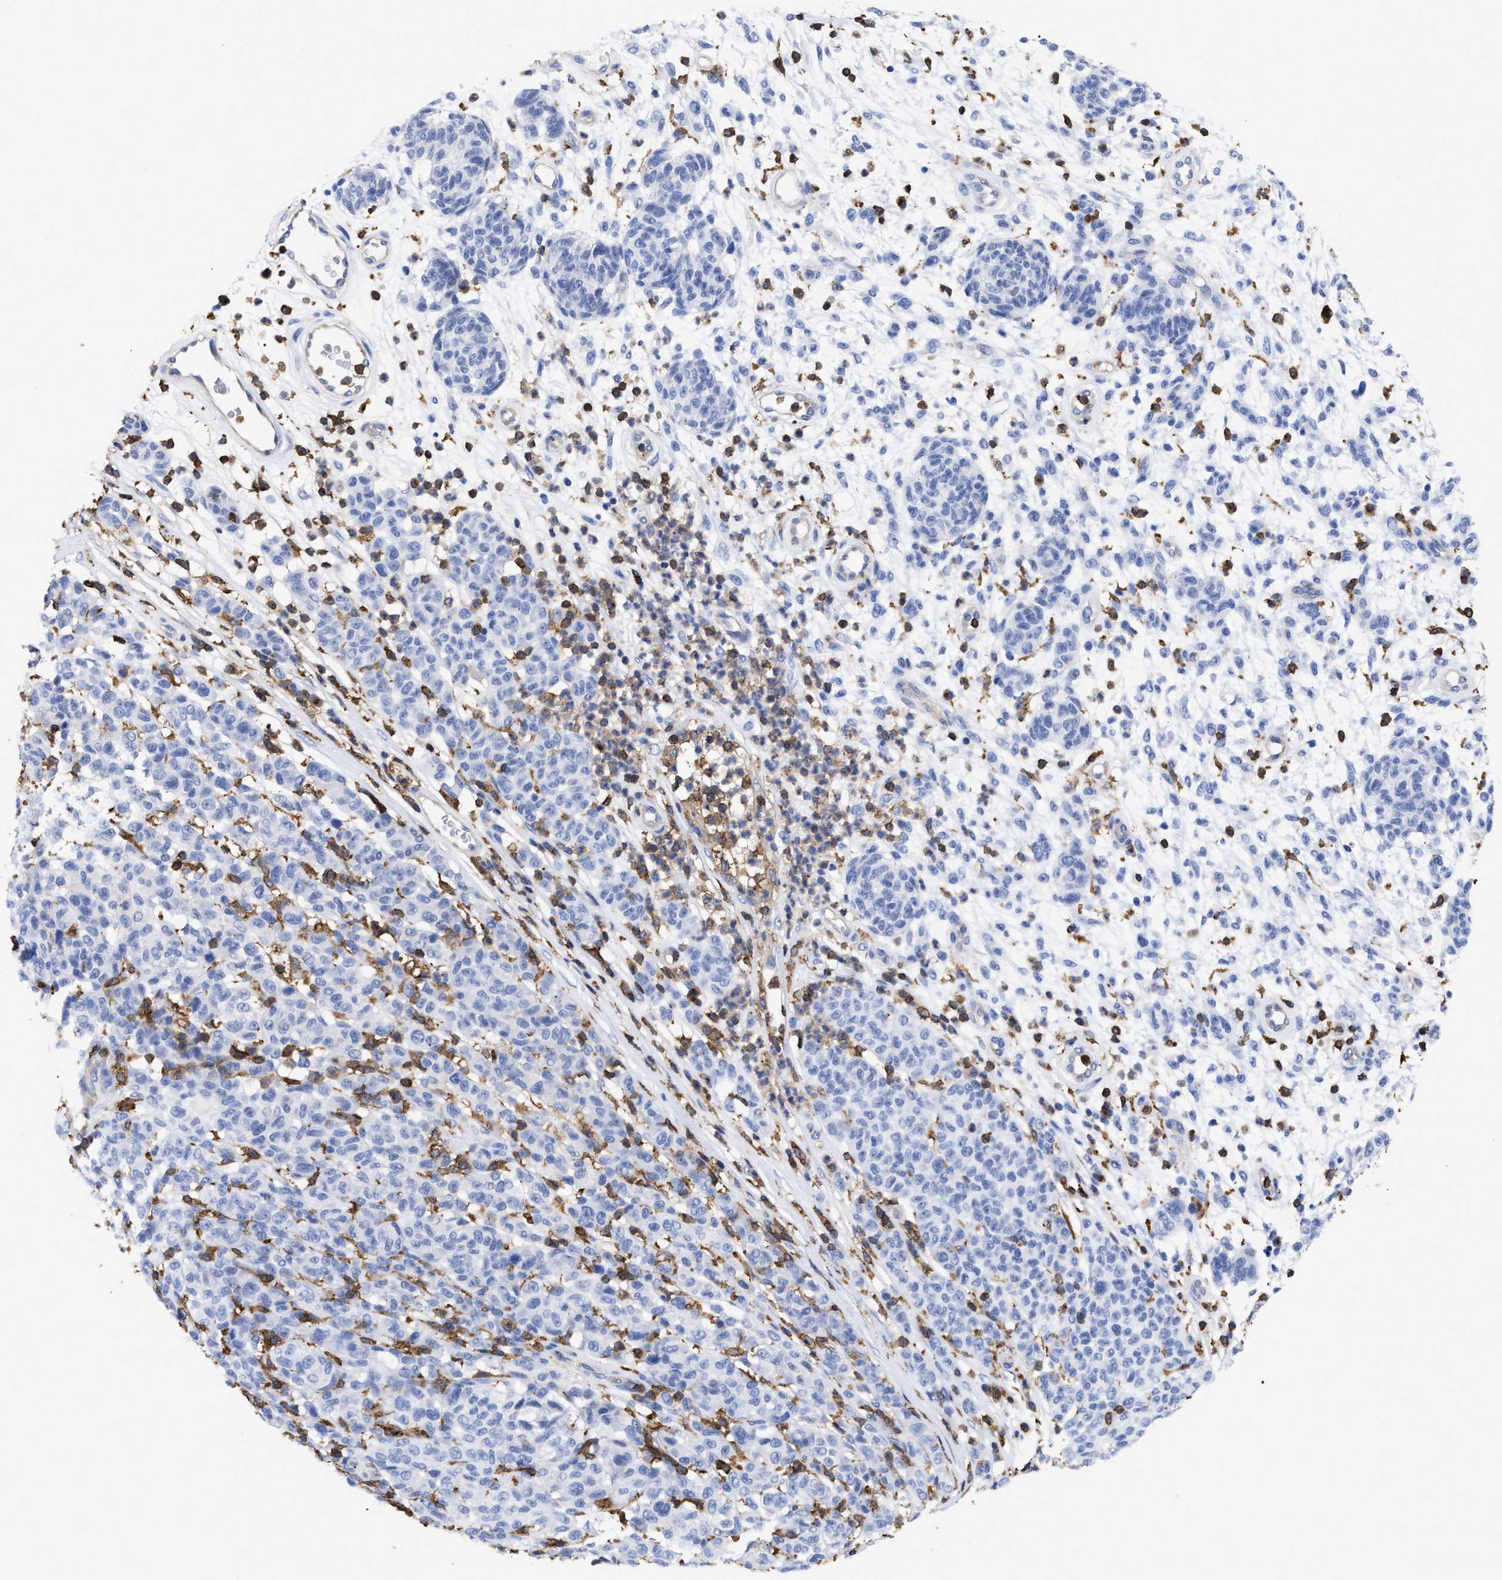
{"staining": {"intensity": "negative", "quantity": "none", "location": "none"}, "tissue": "melanoma", "cell_type": "Tumor cells", "image_type": "cancer", "snomed": [{"axis": "morphology", "description": "Malignant melanoma, NOS"}, {"axis": "topography", "description": "Skin"}], "caption": "Melanoma was stained to show a protein in brown. There is no significant expression in tumor cells. (Stains: DAB (3,3'-diaminobenzidine) immunohistochemistry with hematoxylin counter stain, Microscopy: brightfield microscopy at high magnification).", "gene": "HCLS1", "patient": {"sex": "male", "age": 59}}